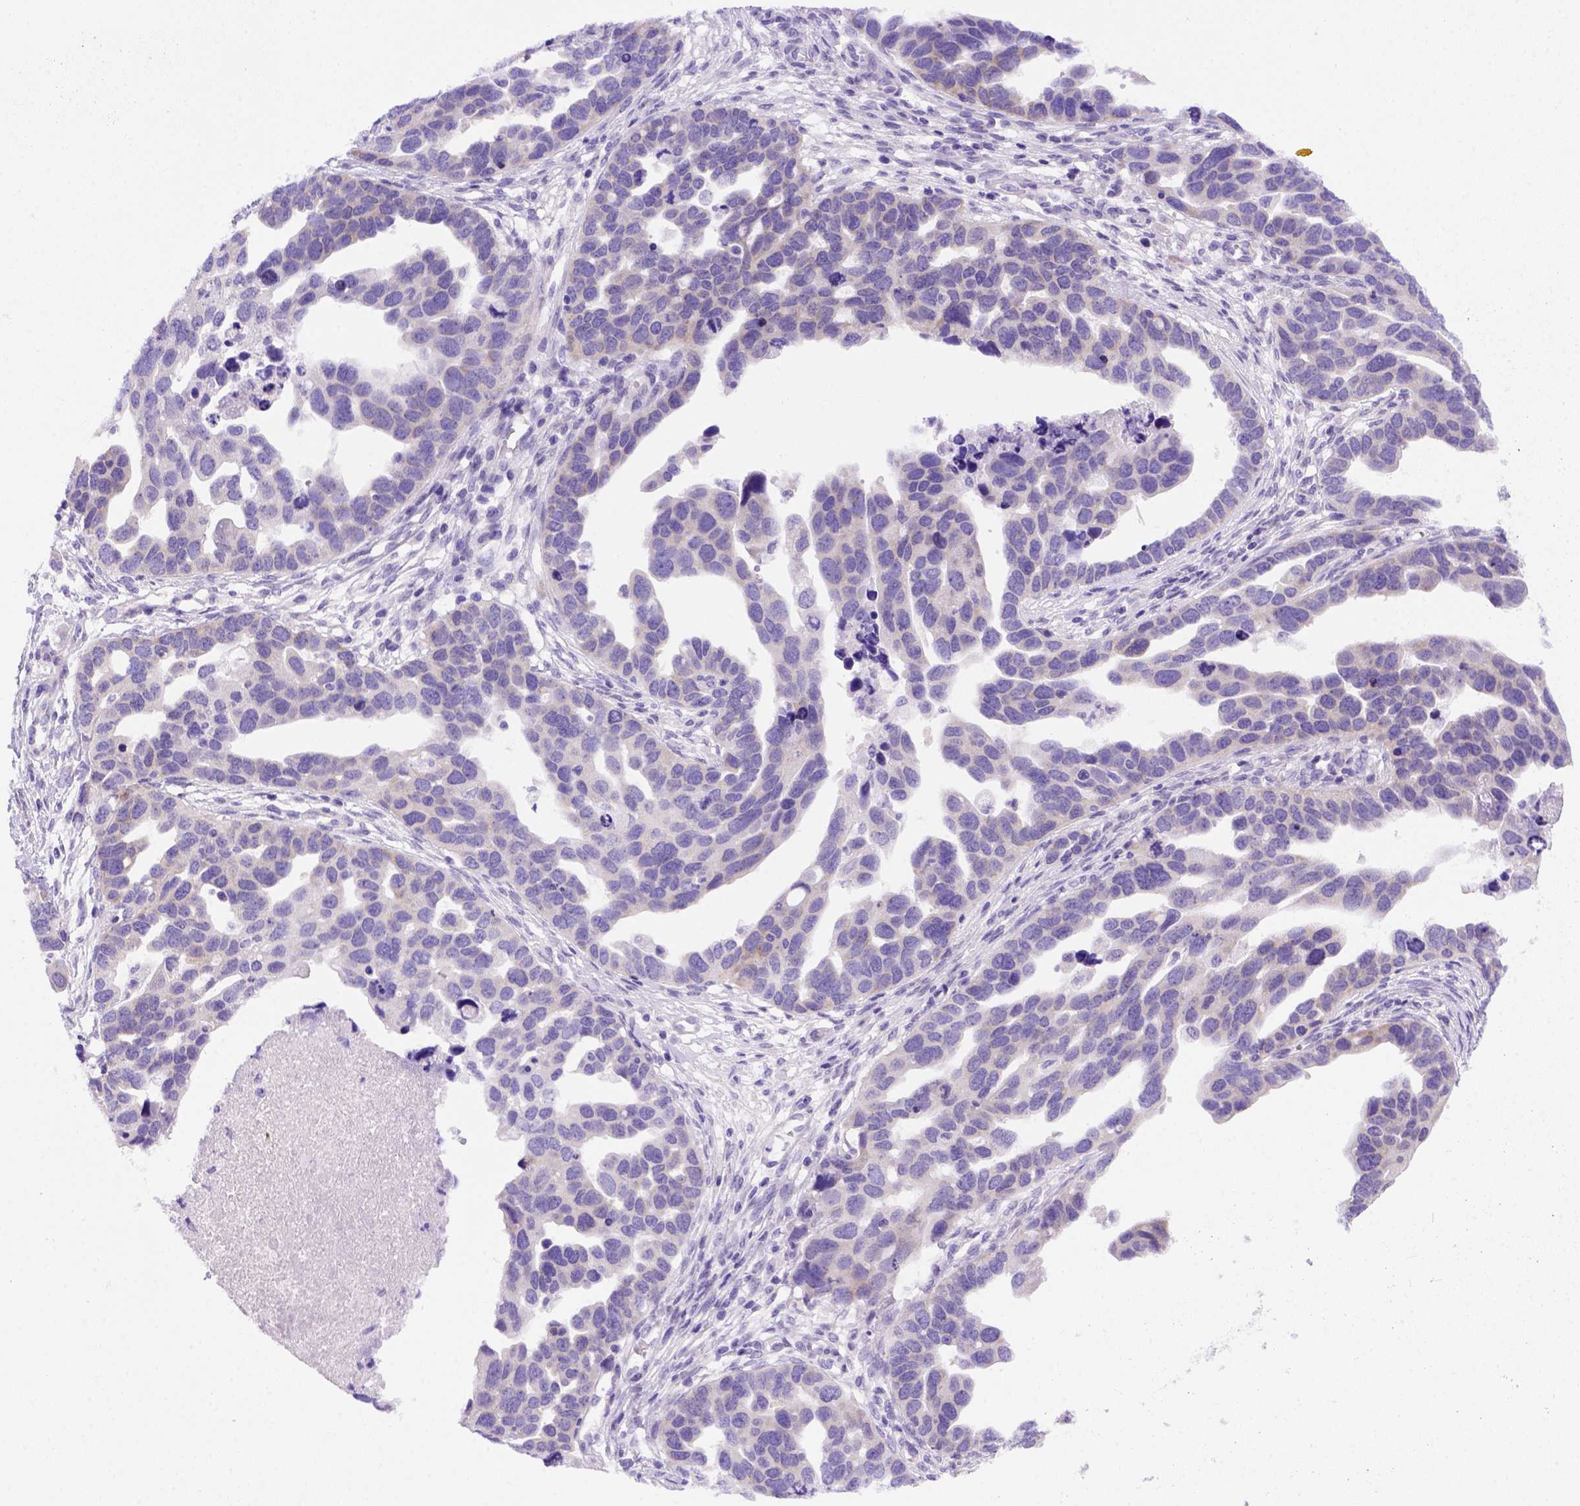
{"staining": {"intensity": "weak", "quantity": "25%-75%", "location": "cytoplasmic/membranous"}, "tissue": "ovarian cancer", "cell_type": "Tumor cells", "image_type": "cancer", "snomed": [{"axis": "morphology", "description": "Cystadenocarcinoma, serous, NOS"}, {"axis": "topography", "description": "Ovary"}], "caption": "Human ovarian serous cystadenocarcinoma stained with a brown dye demonstrates weak cytoplasmic/membranous positive positivity in about 25%-75% of tumor cells.", "gene": "FOXI1", "patient": {"sex": "female", "age": 54}}